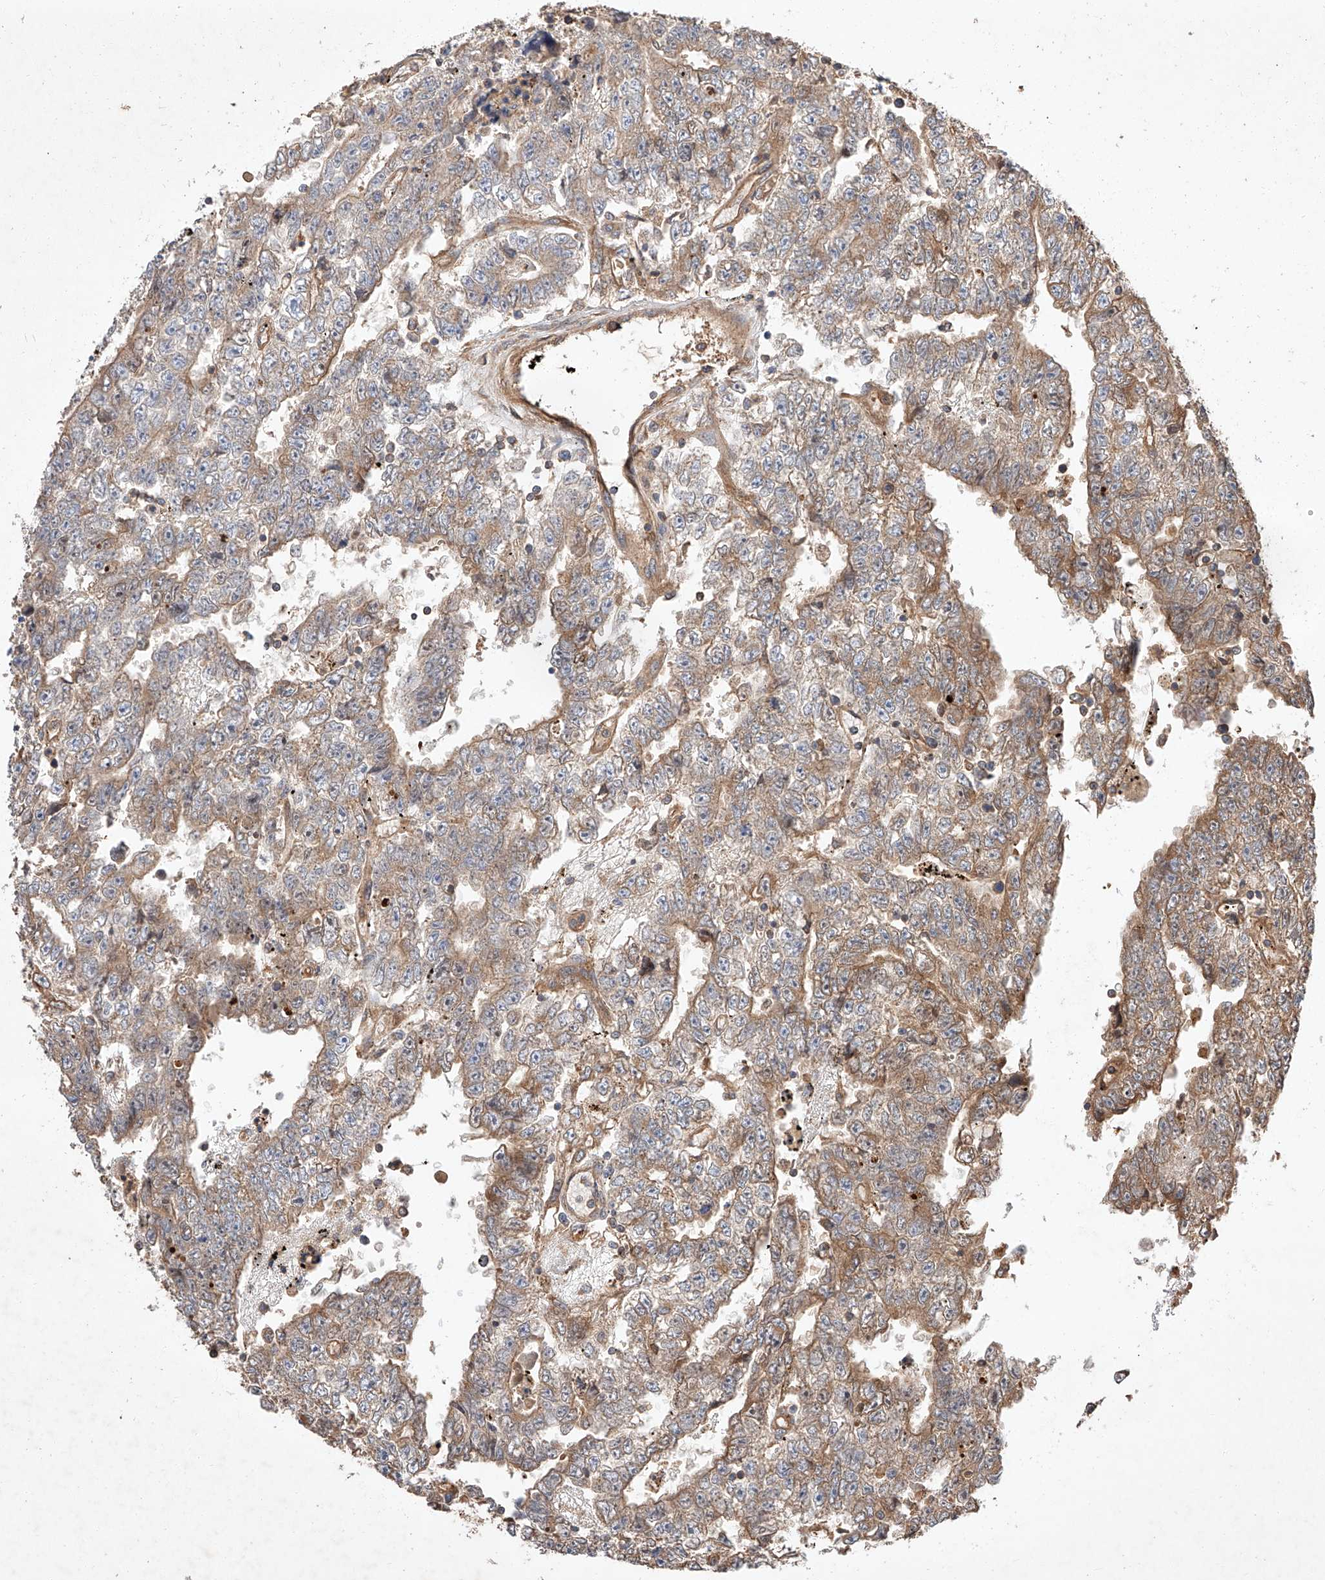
{"staining": {"intensity": "moderate", "quantity": ">75%", "location": "cytoplasmic/membranous"}, "tissue": "testis cancer", "cell_type": "Tumor cells", "image_type": "cancer", "snomed": [{"axis": "morphology", "description": "Carcinoma, Embryonal, NOS"}, {"axis": "topography", "description": "Testis"}], "caption": "Human testis cancer (embryonal carcinoma) stained for a protein (brown) shows moderate cytoplasmic/membranous positive staining in approximately >75% of tumor cells.", "gene": "GHDC", "patient": {"sex": "male", "age": 25}}